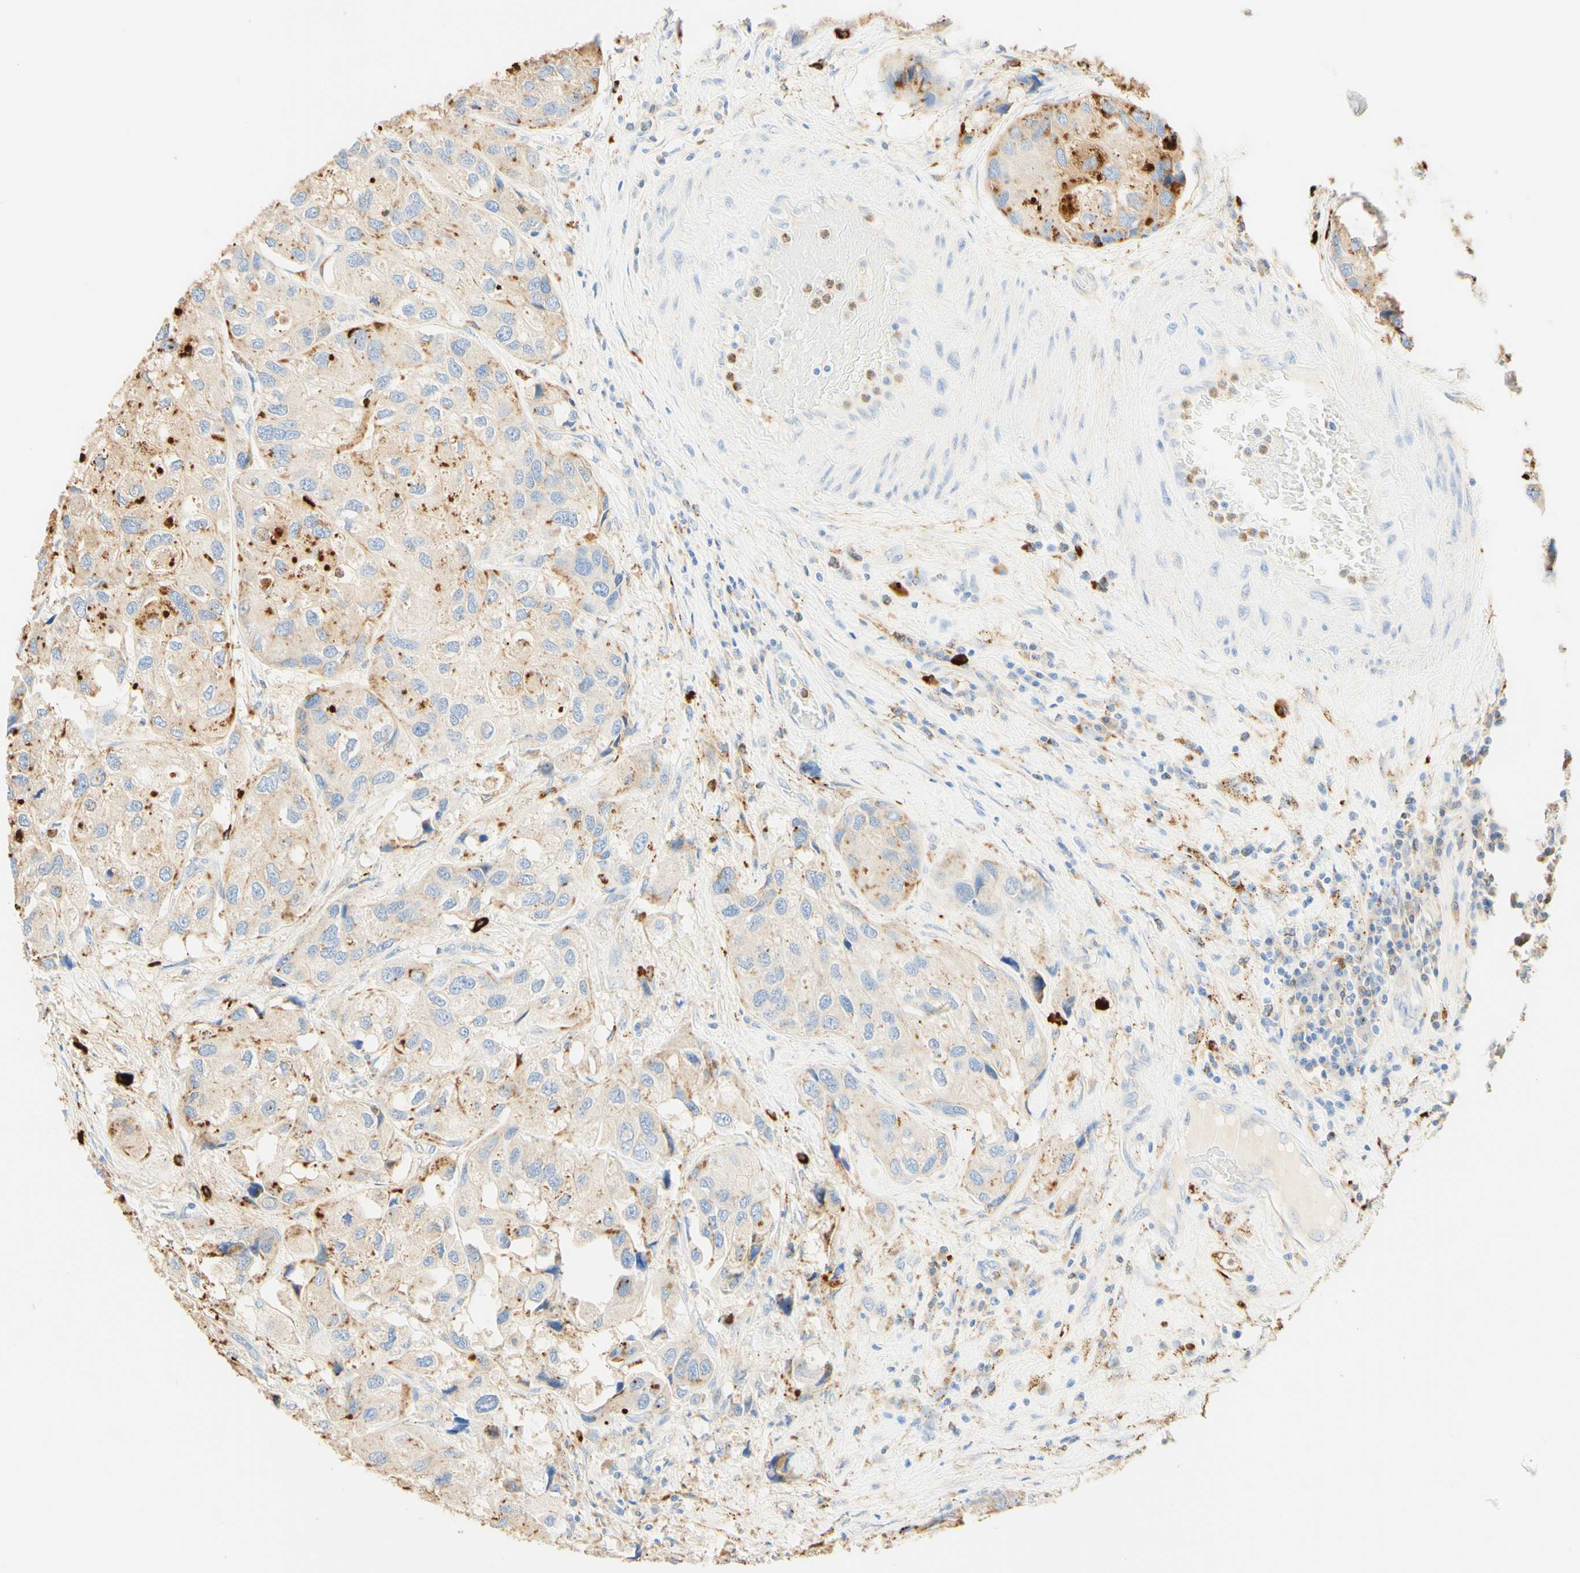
{"staining": {"intensity": "moderate", "quantity": "<25%", "location": "cytoplasmic/membranous"}, "tissue": "urothelial cancer", "cell_type": "Tumor cells", "image_type": "cancer", "snomed": [{"axis": "morphology", "description": "Urothelial carcinoma, High grade"}, {"axis": "topography", "description": "Urinary bladder"}], "caption": "A brown stain labels moderate cytoplasmic/membranous positivity of a protein in urothelial carcinoma (high-grade) tumor cells.", "gene": "CD63", "patient": {"sex": "female", "age": 64}}